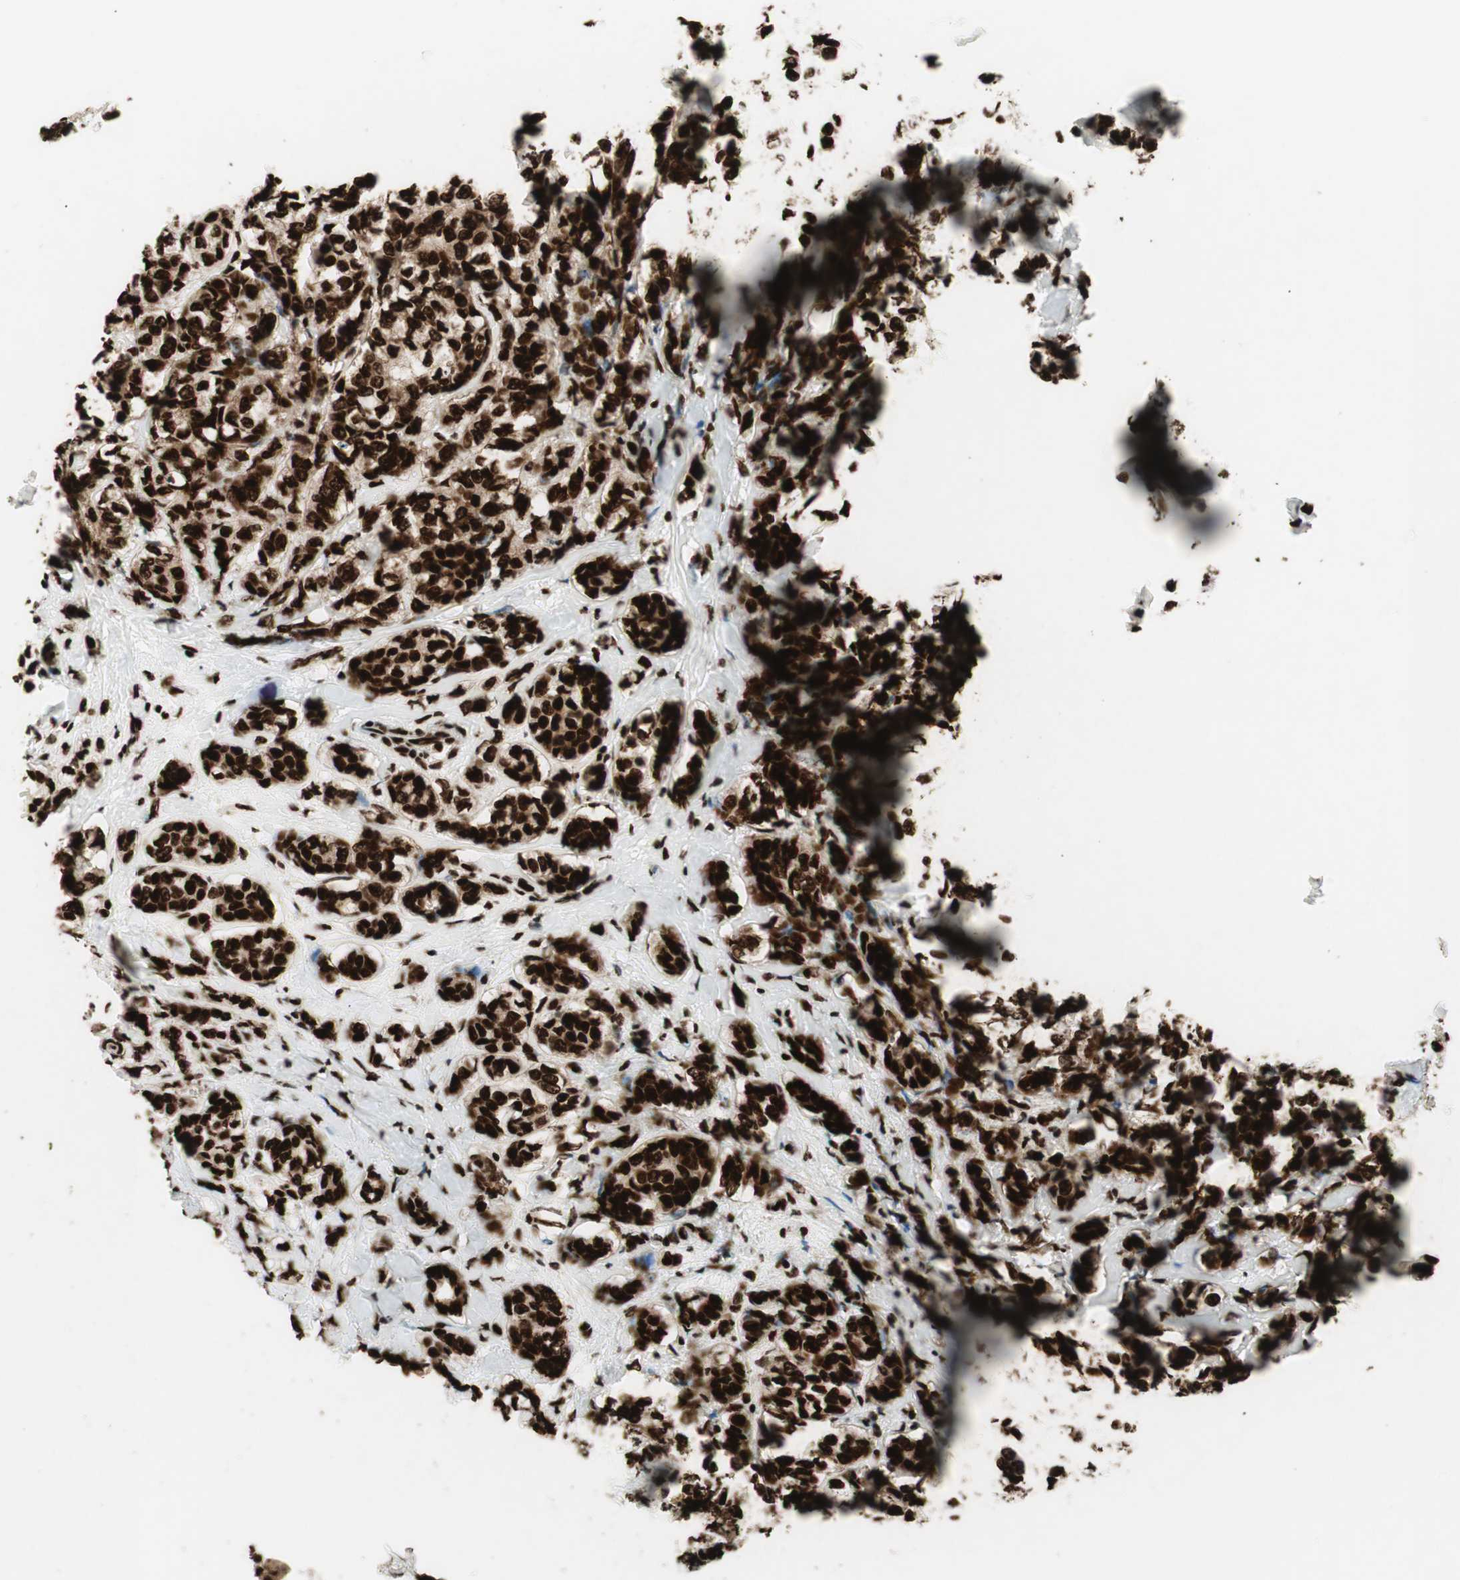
{"staining": {"intensity": "strong", "quantity": ">75%", "location": "nuclear"}, "tissue": "breast cancer", "cell_type": "Tumor cells", "image_type": "cancer", "snomed": [{"axis": "morphology", "description": "Lobular carcinoma"}, {"axis": "topography", "description": "Breast"}], "caption": "Protein staining of breast lobular carcinoma tissue exhibits strong nuclear expression in about >75% of tumor cells.", "gene": "EWSR1", "patient": {"sex": "female", "age": 60}}